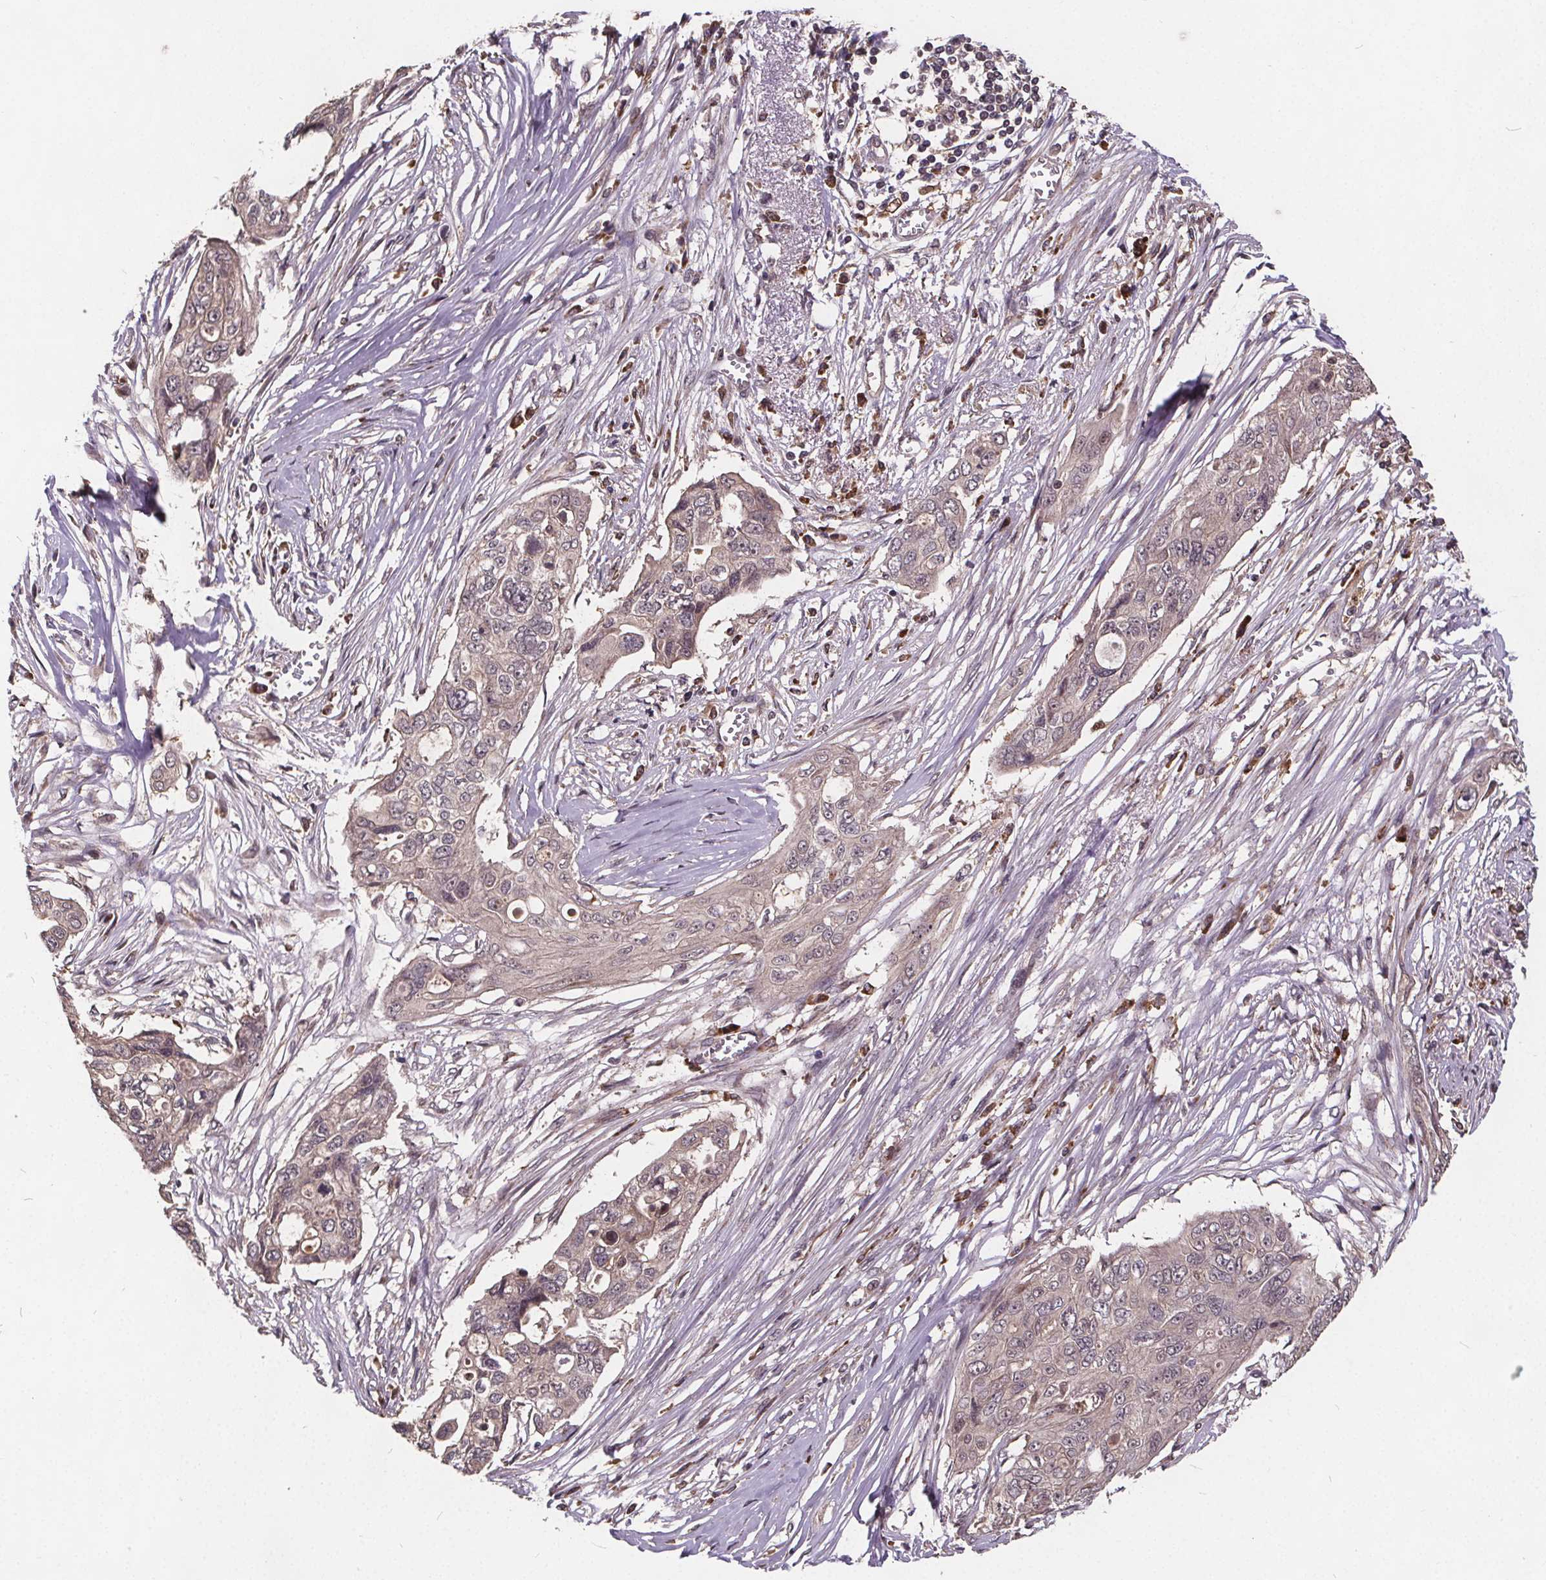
{"staining": {"intensity": "negative", "quantity": "none", "location": "none"}, "tissue": "ovarian cancer", "cell_type": "Tumor cells", "image_type": "cancer", "snomed": [{"axis": "morphology", "description": "Carcinoma, endometroid"}, {"axis": "topography", "description": "Ovary"}], "caption": "DAB (3,3'-diaminobenzidine) immunohistochemical staining of ovarian cancer demonstrates no significant staining in tumor cells. (Brightfield microscopy of DAB immunohistochemistry at high magnification).", "gene": "USP9X", "patient": {"sex": "female", "age": 70}}